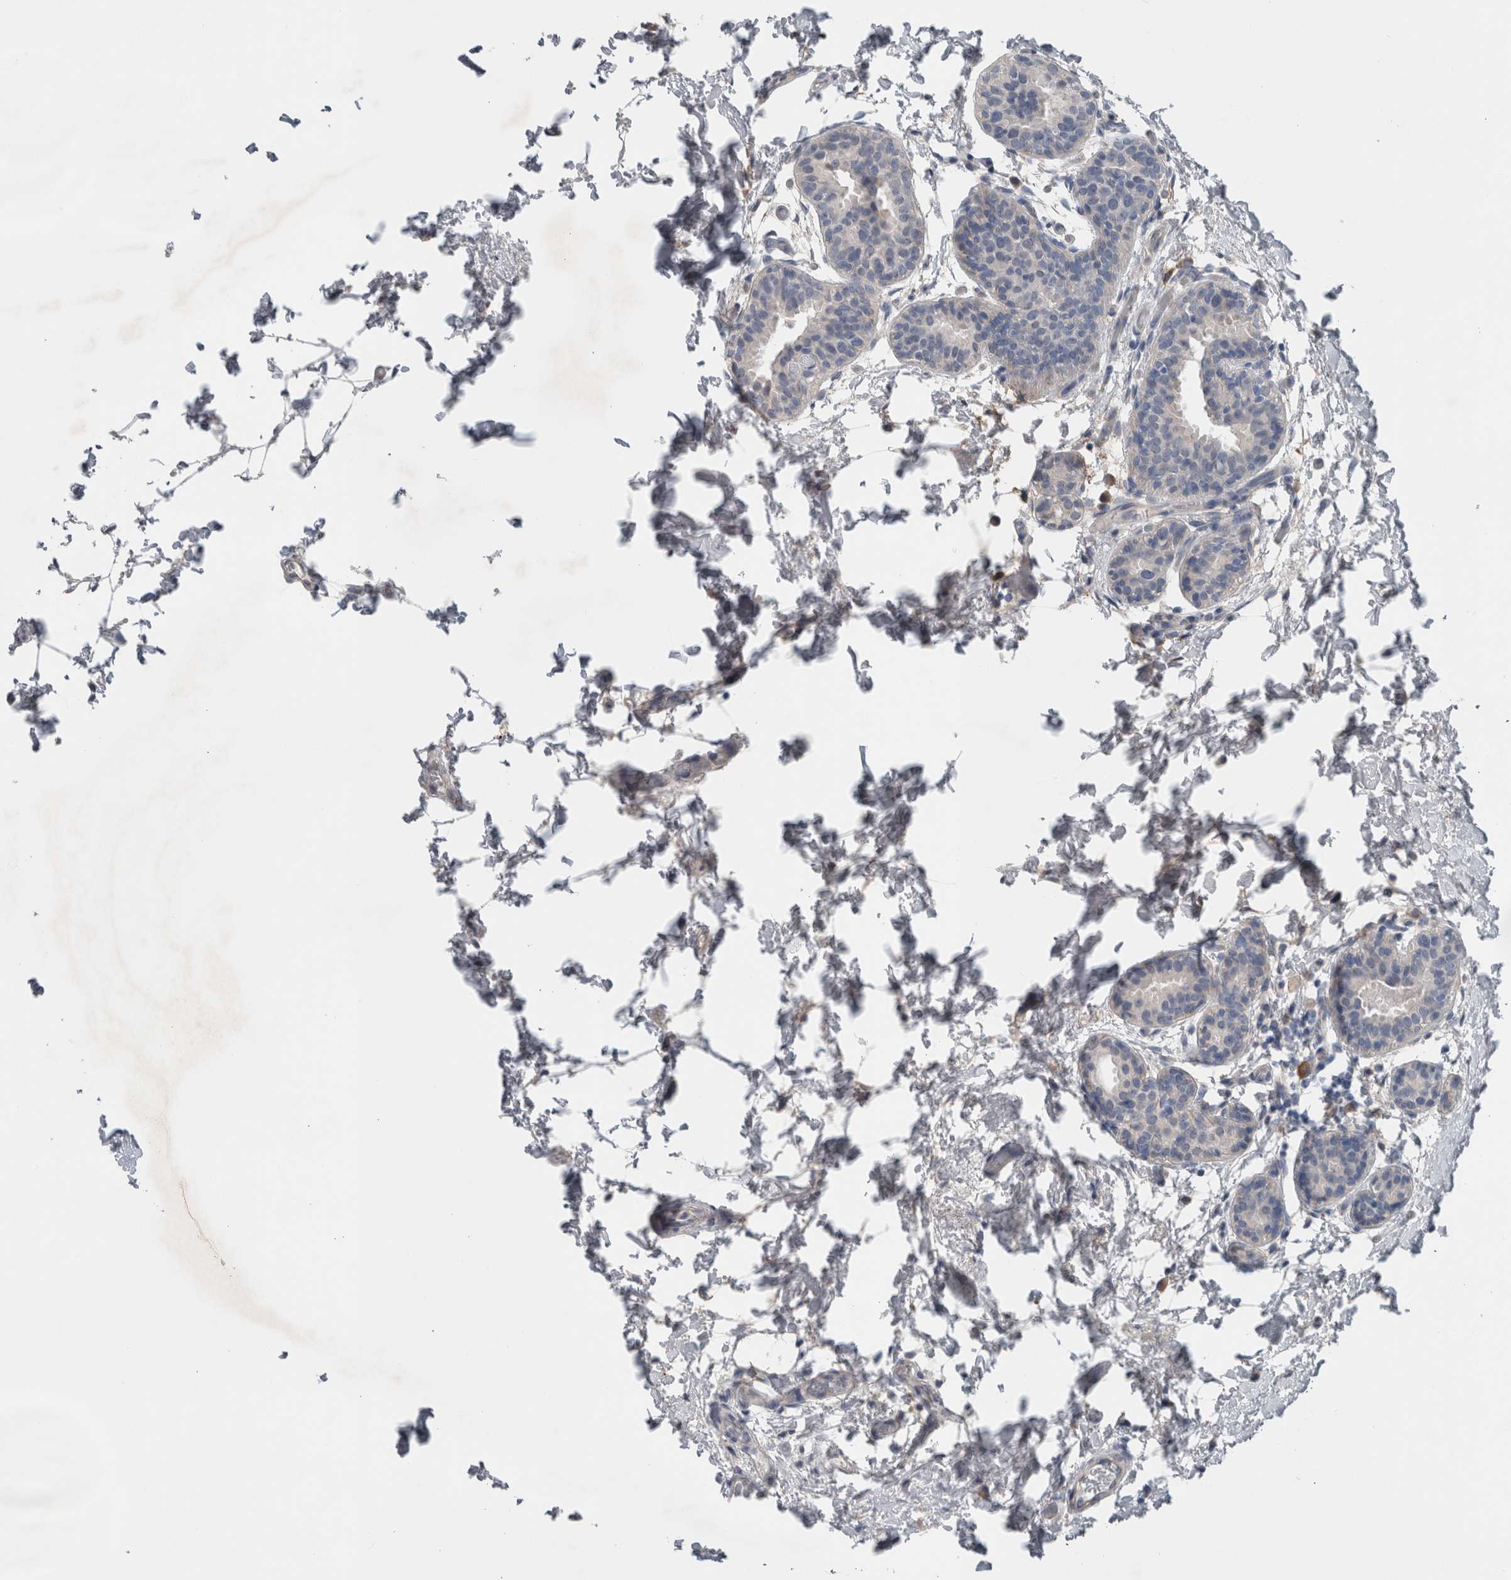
{"staining": {"intensity": "negative", "quantity": "none", "location": "none"}, "tissue": "breast cancer", "cell_type": "Tumor cells", "image_type": "cancer", "snomed": [{"axis": "morphology", "description": "Duct carcinoma"}, {"axis": "topography", "description": "Breast"}], "caption": "Tumor cells show no significant positivity in breast cancer.", "gene": "CRNN", "patient": {"sex": "female", "age": 62}}